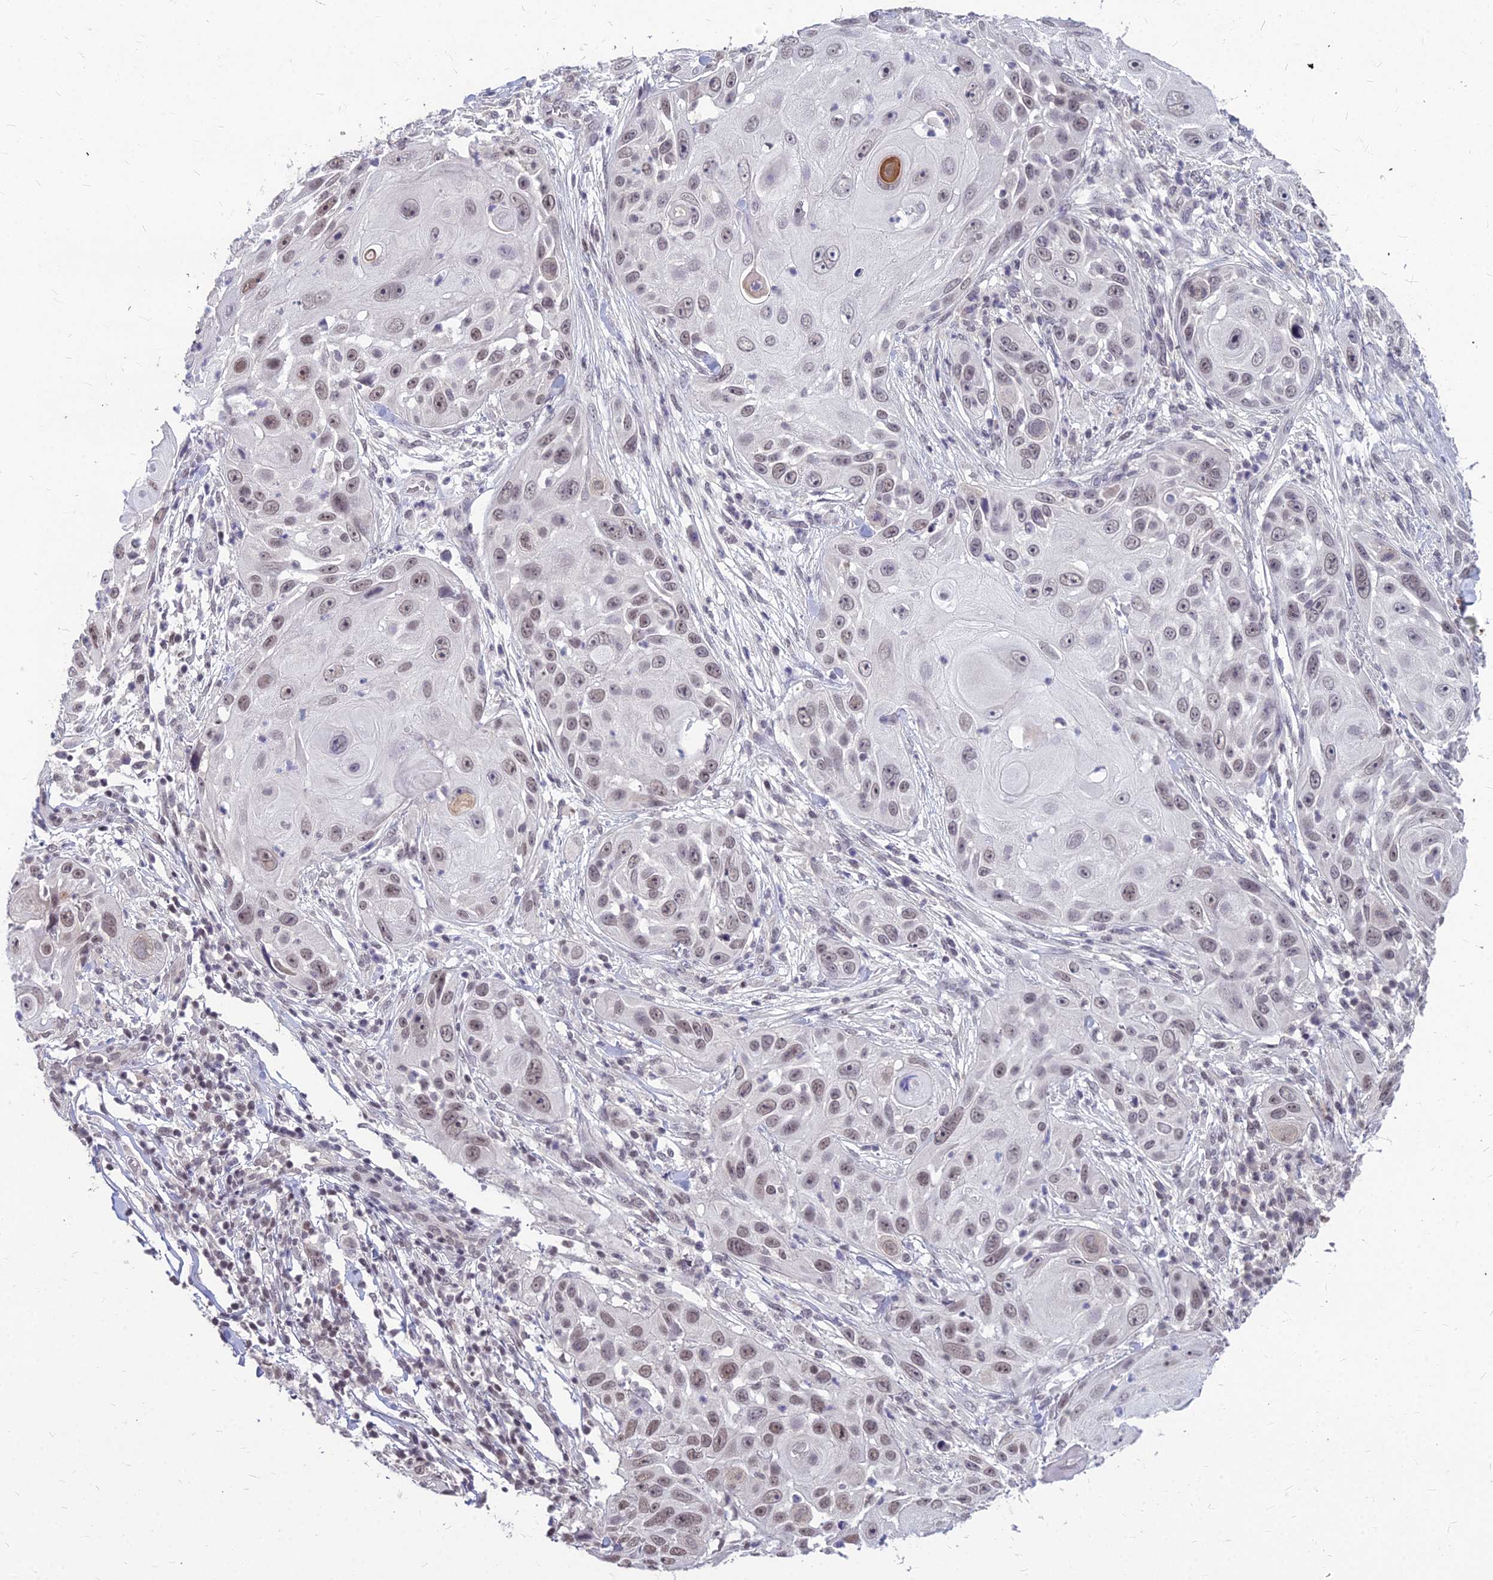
{"staining": {"intensity": "moderate", "quantity": "25%-75%", "location": "nuclear"}, "tissue": "skin cancer", "cell_type": "Tumor cells", "image_type": "cancer", "snomed": [{"axis": "morphology", "description": "Squamous cell carcinoma, NOS"}, {"axis": "topography", "description": "Skin"}], "caption": "A micrograph of skin cancer stained for a protein exhibits moderate nuclear brown staining in tumor cells. (IHC, brightfield microscopy, high magnification).", "gene": "KAT7", "patient": {"sex": "female", "age": 44}}